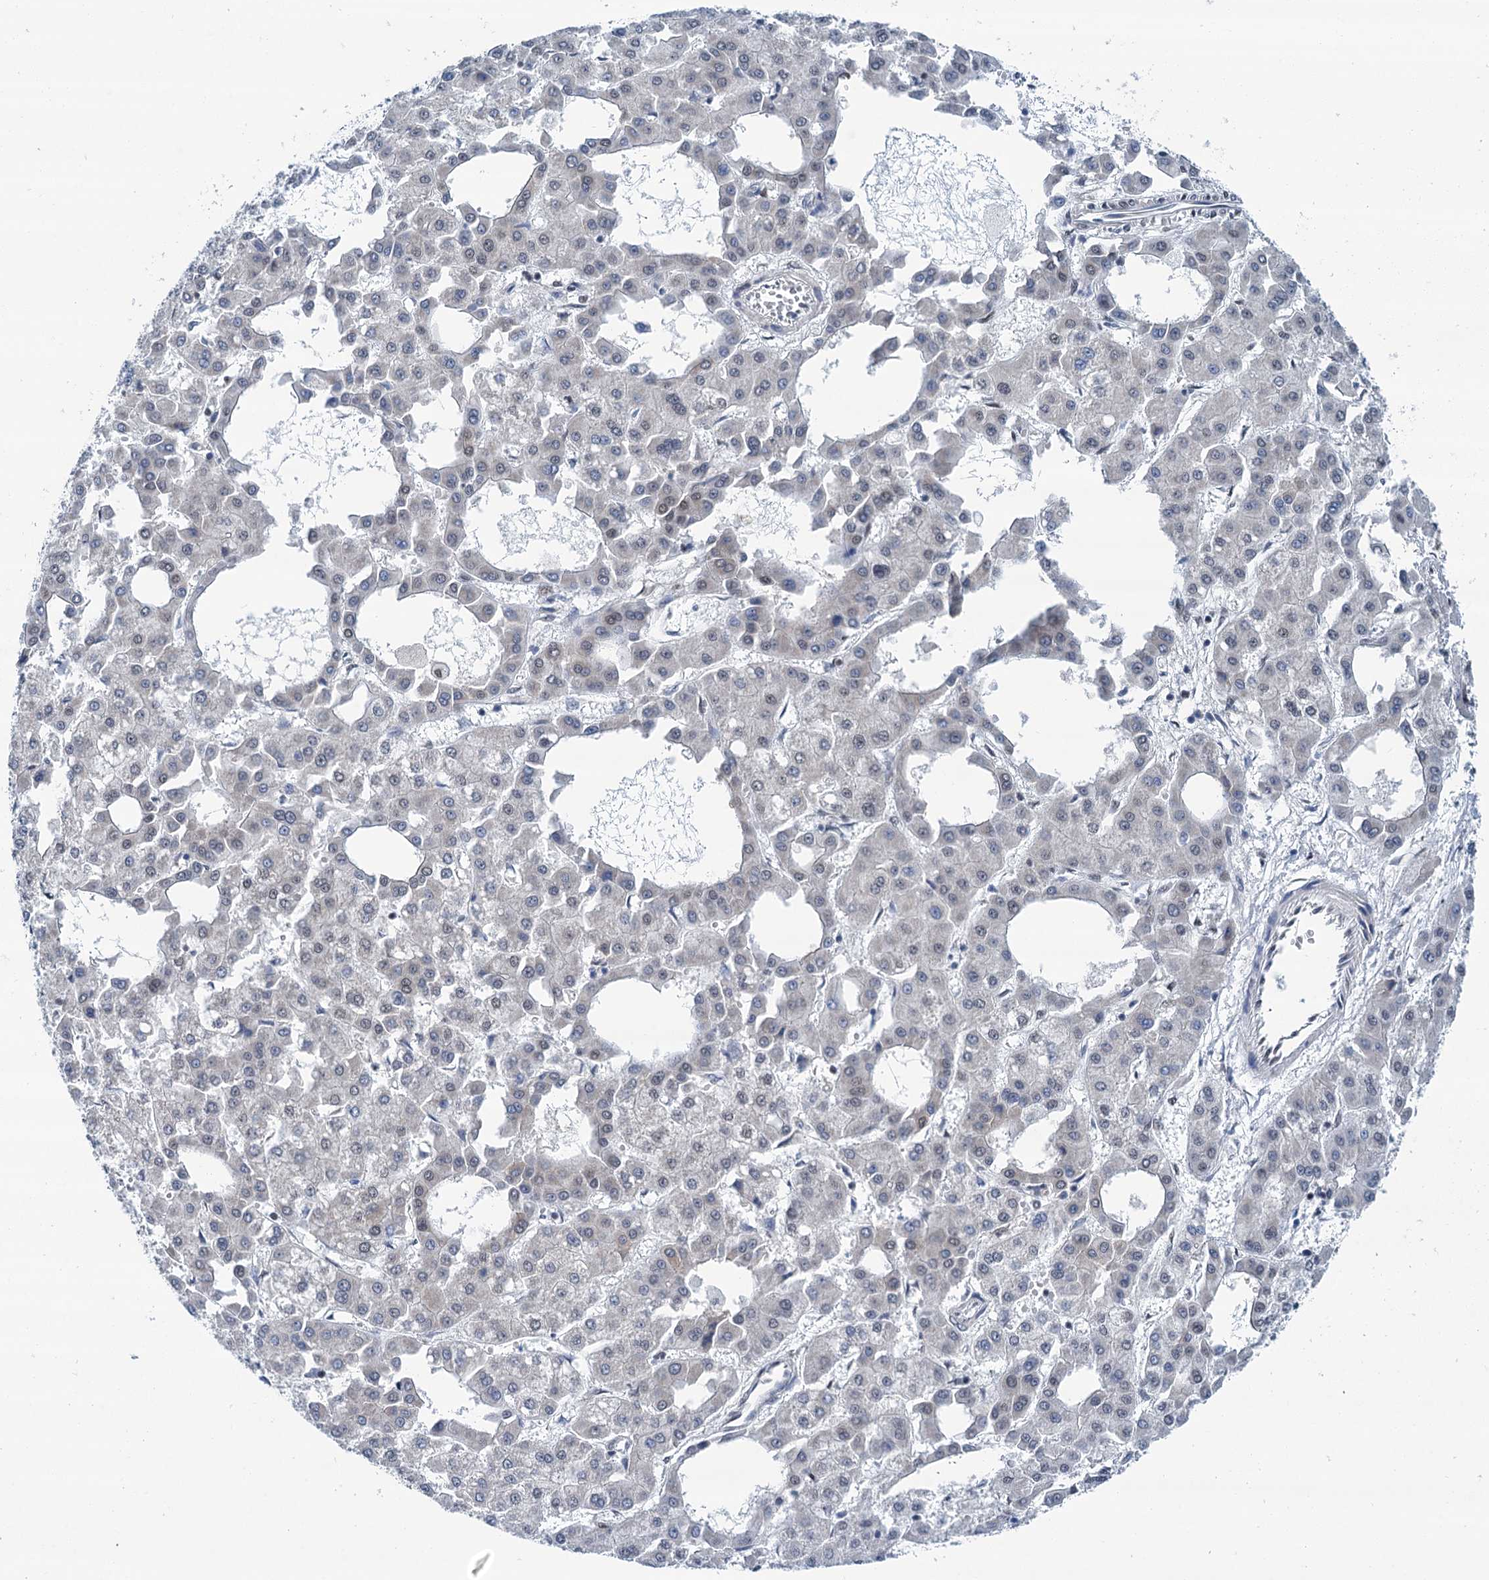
{"staining": {"intensity": "weak", "quantity": "<25%", "location": "nuclear"}, "tissue": "liver cancer", "cell_type": "Tumor cells", "image_type": "cancer", "snomed": [{"axis": "morphology", "description": "Carcinoma, Hepatocellular, NOS"}, {"axis": "topography", "description": "Liver"}], "caption": "Tumor cells show no significant protein staining in liver cancer (hepatocellular carcinoma).", "gene": "SREK1", "patient": {"sex": "male", "age": 47}}